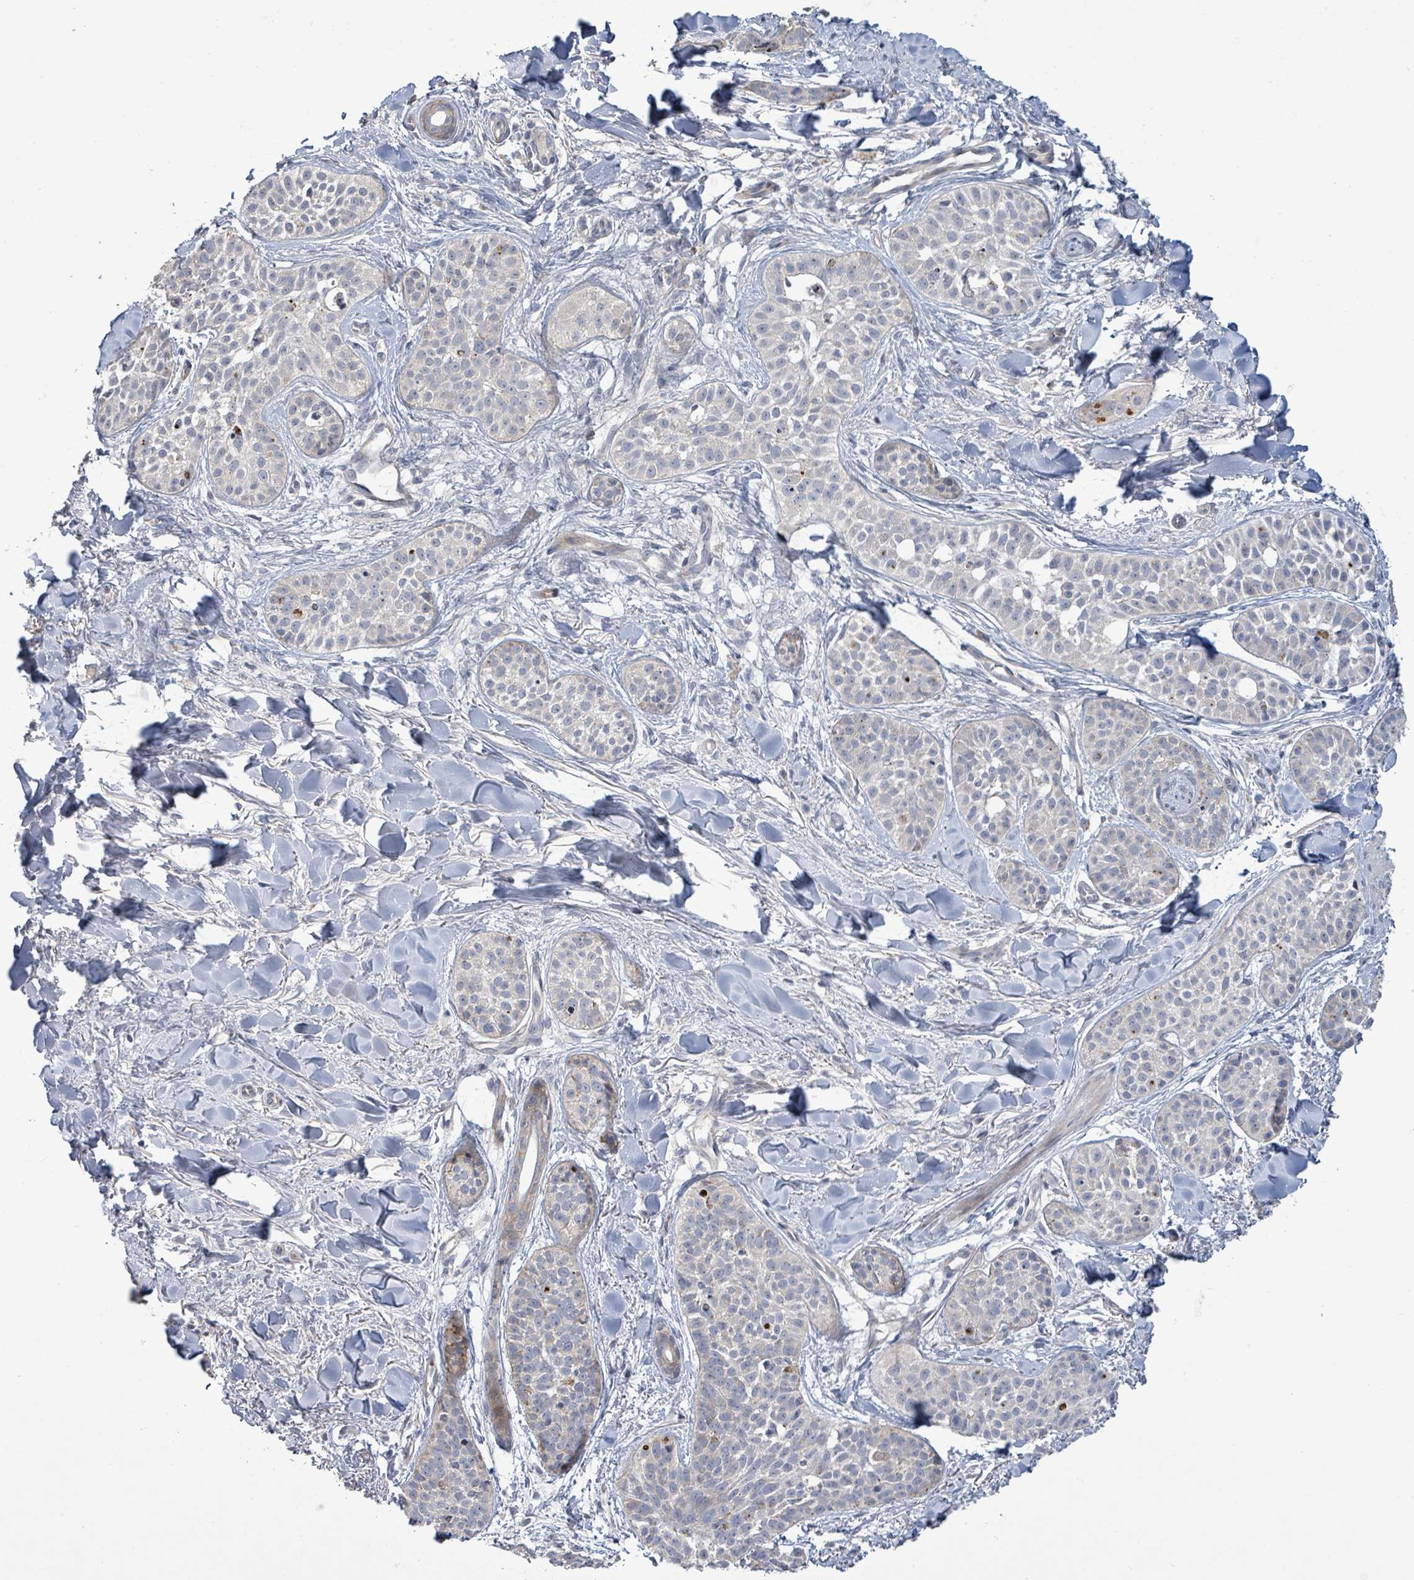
{"staining": {"intensity": "negative", "quantity": "none", "location": "none"}, "tissue": "skin cancer", "cell_type": "Tumor cells", "image_type": "cancer", "snomed": [{"axis": "morphology", "description": "Basal cell carcinoma"}, {"axis": "topography", "description": "Skin"}], "caption": "Immunohistochemical staining of skin cancer exhibits no significant expression in tumor cells.", "gene": "LILRA4", "patient": {"sex": "male", "age": 52}}